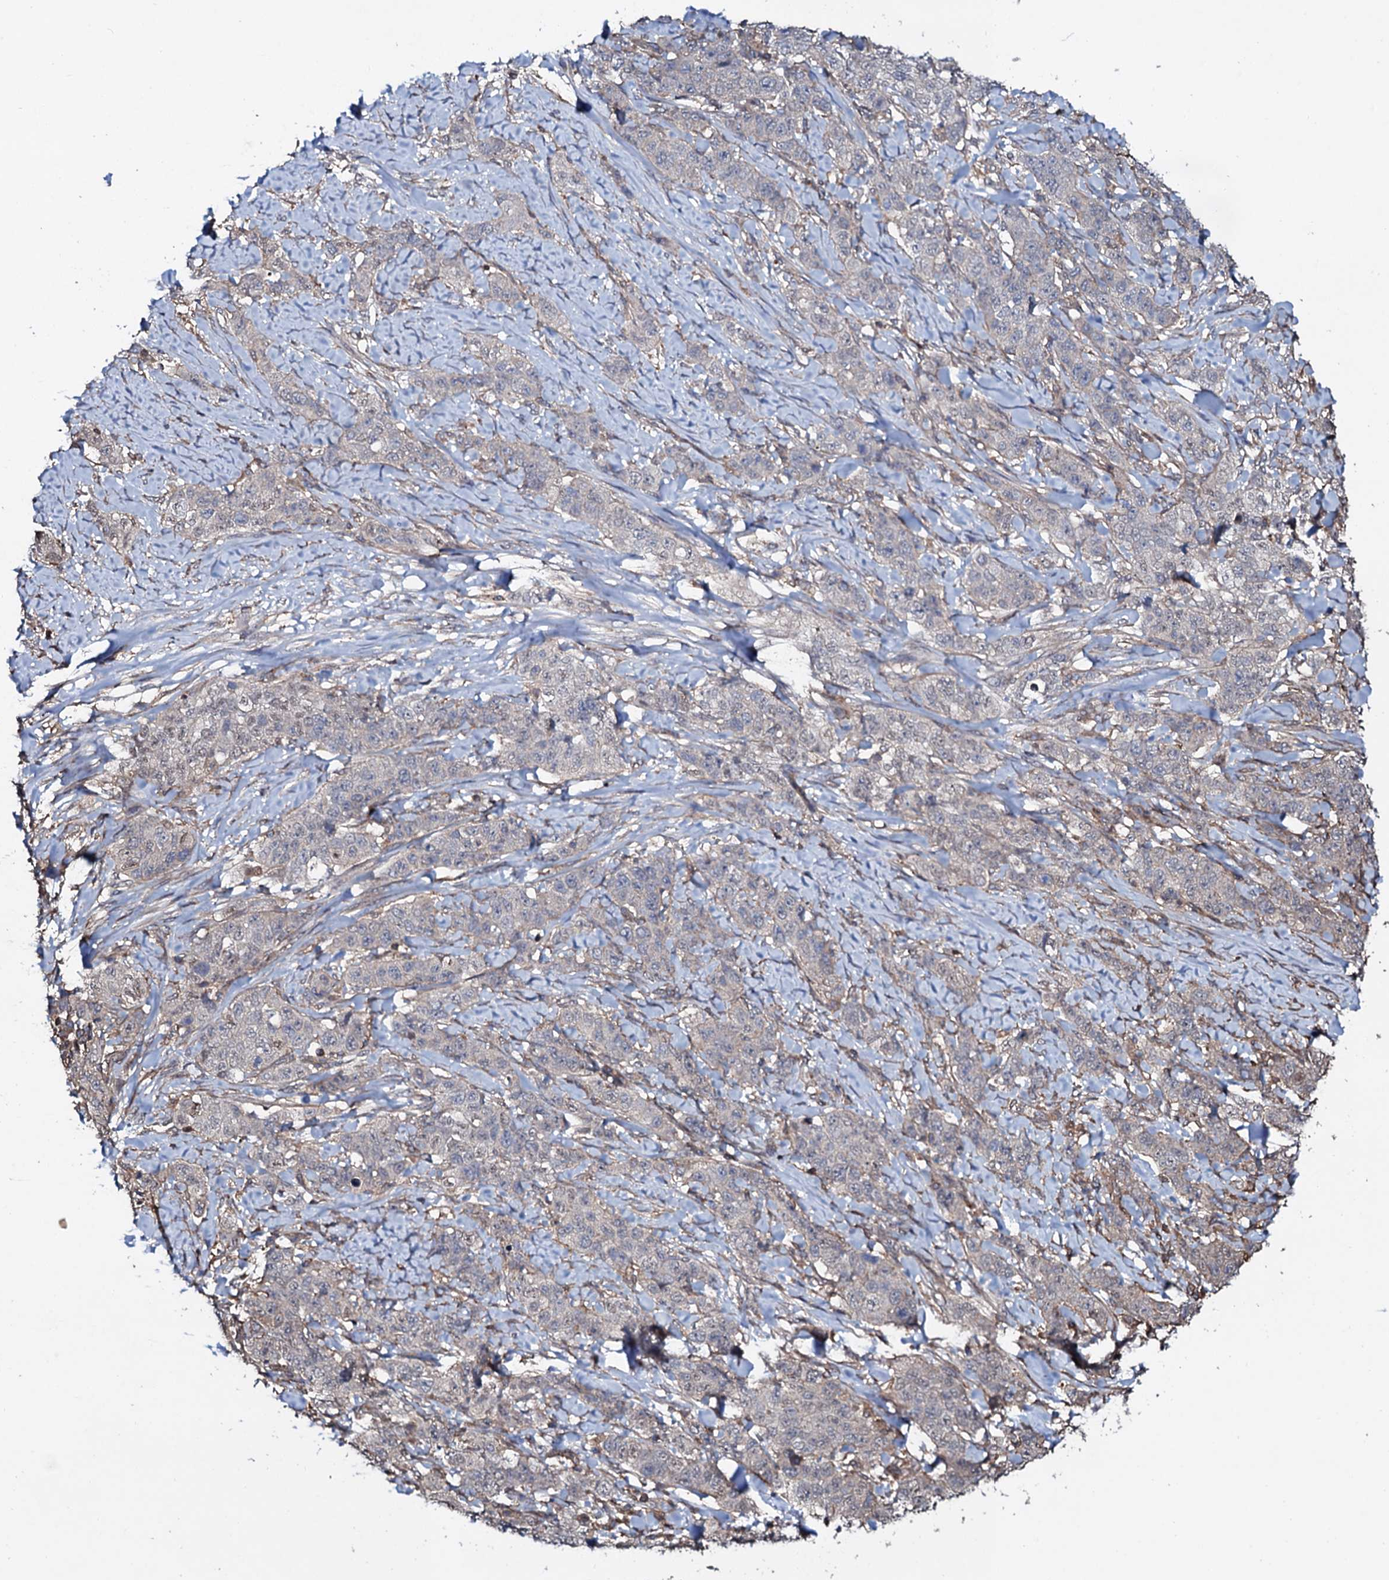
{"staining": {"intensity": "weak", "quantity": "<25%", "location": "nuclear"}, "tissue": "stomach cancer", "cell_type": "Tumor cells", "image_type": "cancer", "snomed": [{"axis": "morphology", "description": "Adenocarcinoma, NOS"}, {"axis": "topography", "description": "Stomach"}], "caption": "IHC photomicrograph of stomach adenocarcinoma stained for a protein (brown), which reveals no staining in tumor cells. (Immunohistochemistry (ihc), brightfield microscopy, high magnification).", "gene": "COG6", "patient": {"sex": "male", "age": 48}}